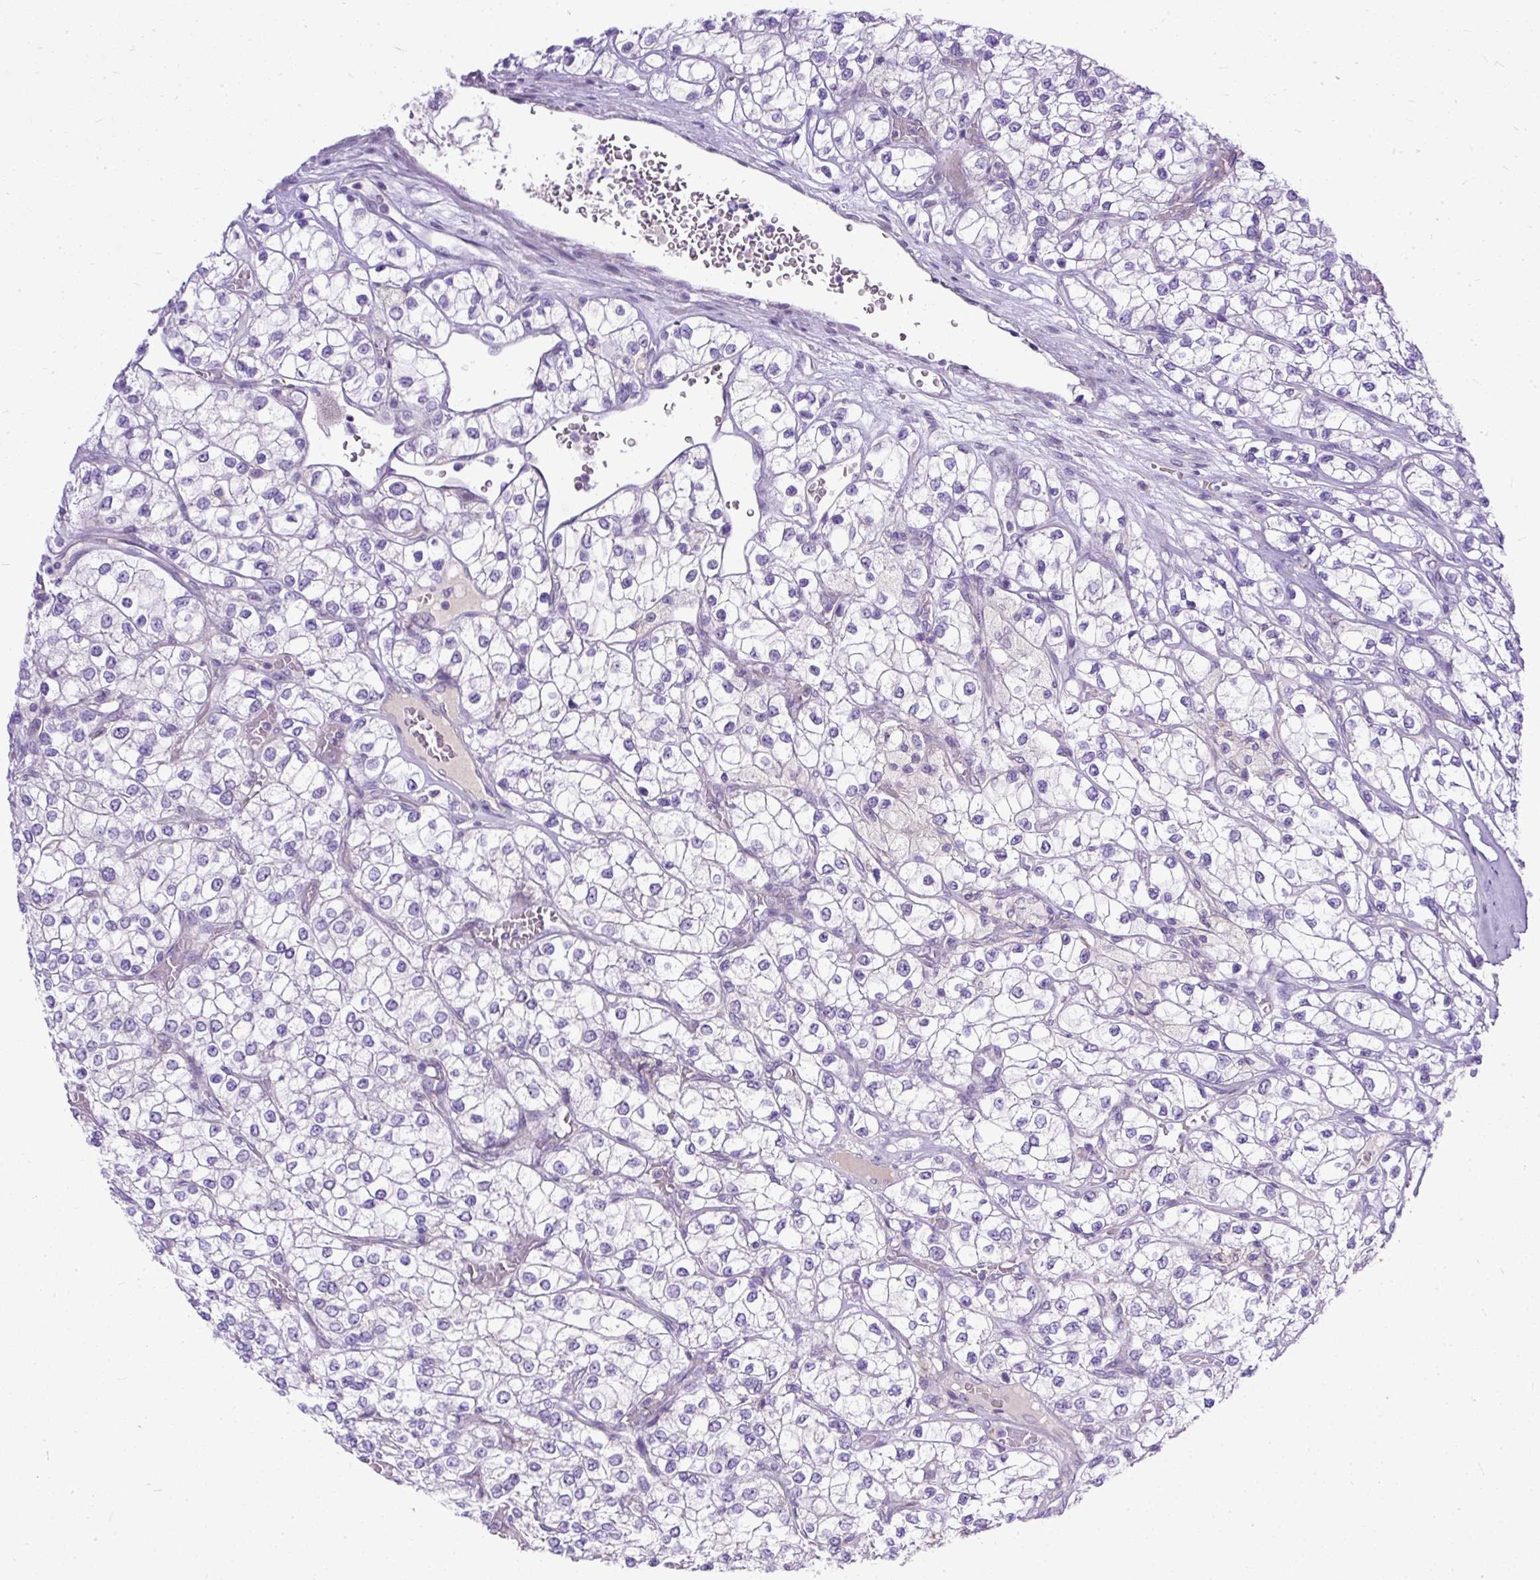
{"staining": {"intensity": "negative", "quantity": "none", "location": "none"}, "tissue": "renal cancer", "cell_type": "Tumor cells", "image_type": "cancer", "snomed": [{"axis": "morphology", "description": "Adenocarcinoma, NOS"}, {"axis": "topography", "description": "Kidney"}], "caption": "Immunohistochemical staining of renal cancer (adenocarcinoma) shows no significant positivity in tumor cells.", "gene": "AMFR", "patient": {"sex": "male", "age": 80}}